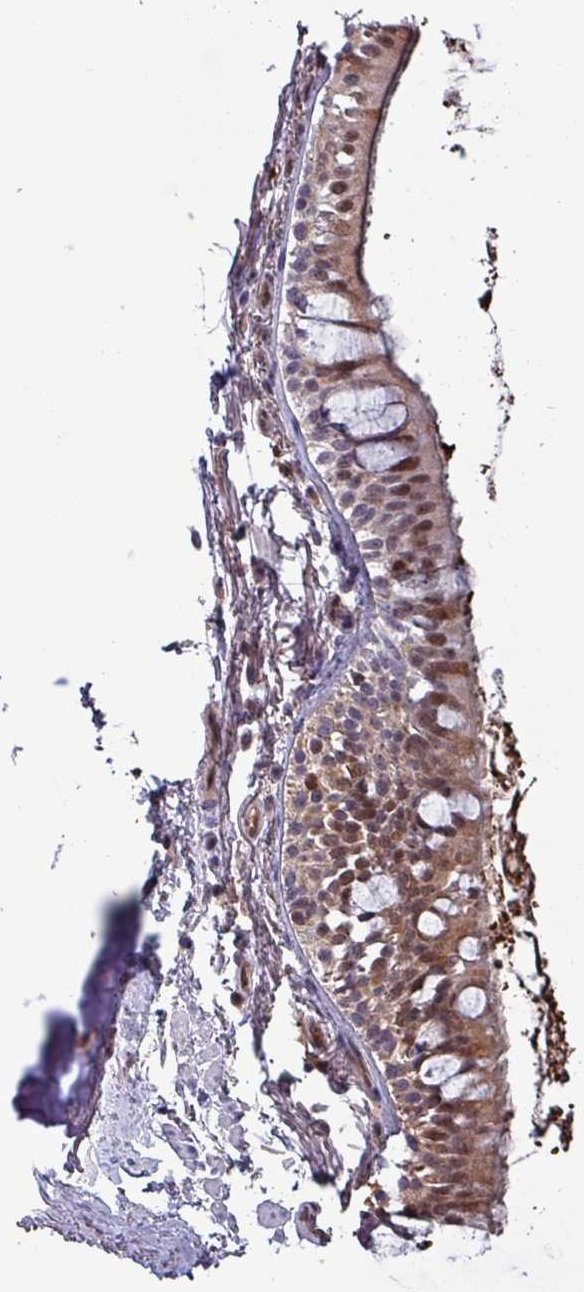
{"staining": {"intensity": "moderate", "quantity": ">75%", "location": "cytoplasmic/membranous,nuclear"}, "tissue": "bronchus", "cell_type": "Respiratory epithelial cells", "image_type": "normal", "snomed": [{"axis": "morphology", "description": "Normal tissue, NOS"}, {"axis": "topography", "description": "Bronchus"}], "caption": "This image exhibits normal bronchus stained with immunohistochemistry to label a protein in brown. The cytoplasmic/membranous,nuclear of respiratory epithelial cells show moderate positivity for the protein. Nuclei are counter-stained blue.", "gene": "PSMB8", "patient": {"sex": "male", "age": 70}}